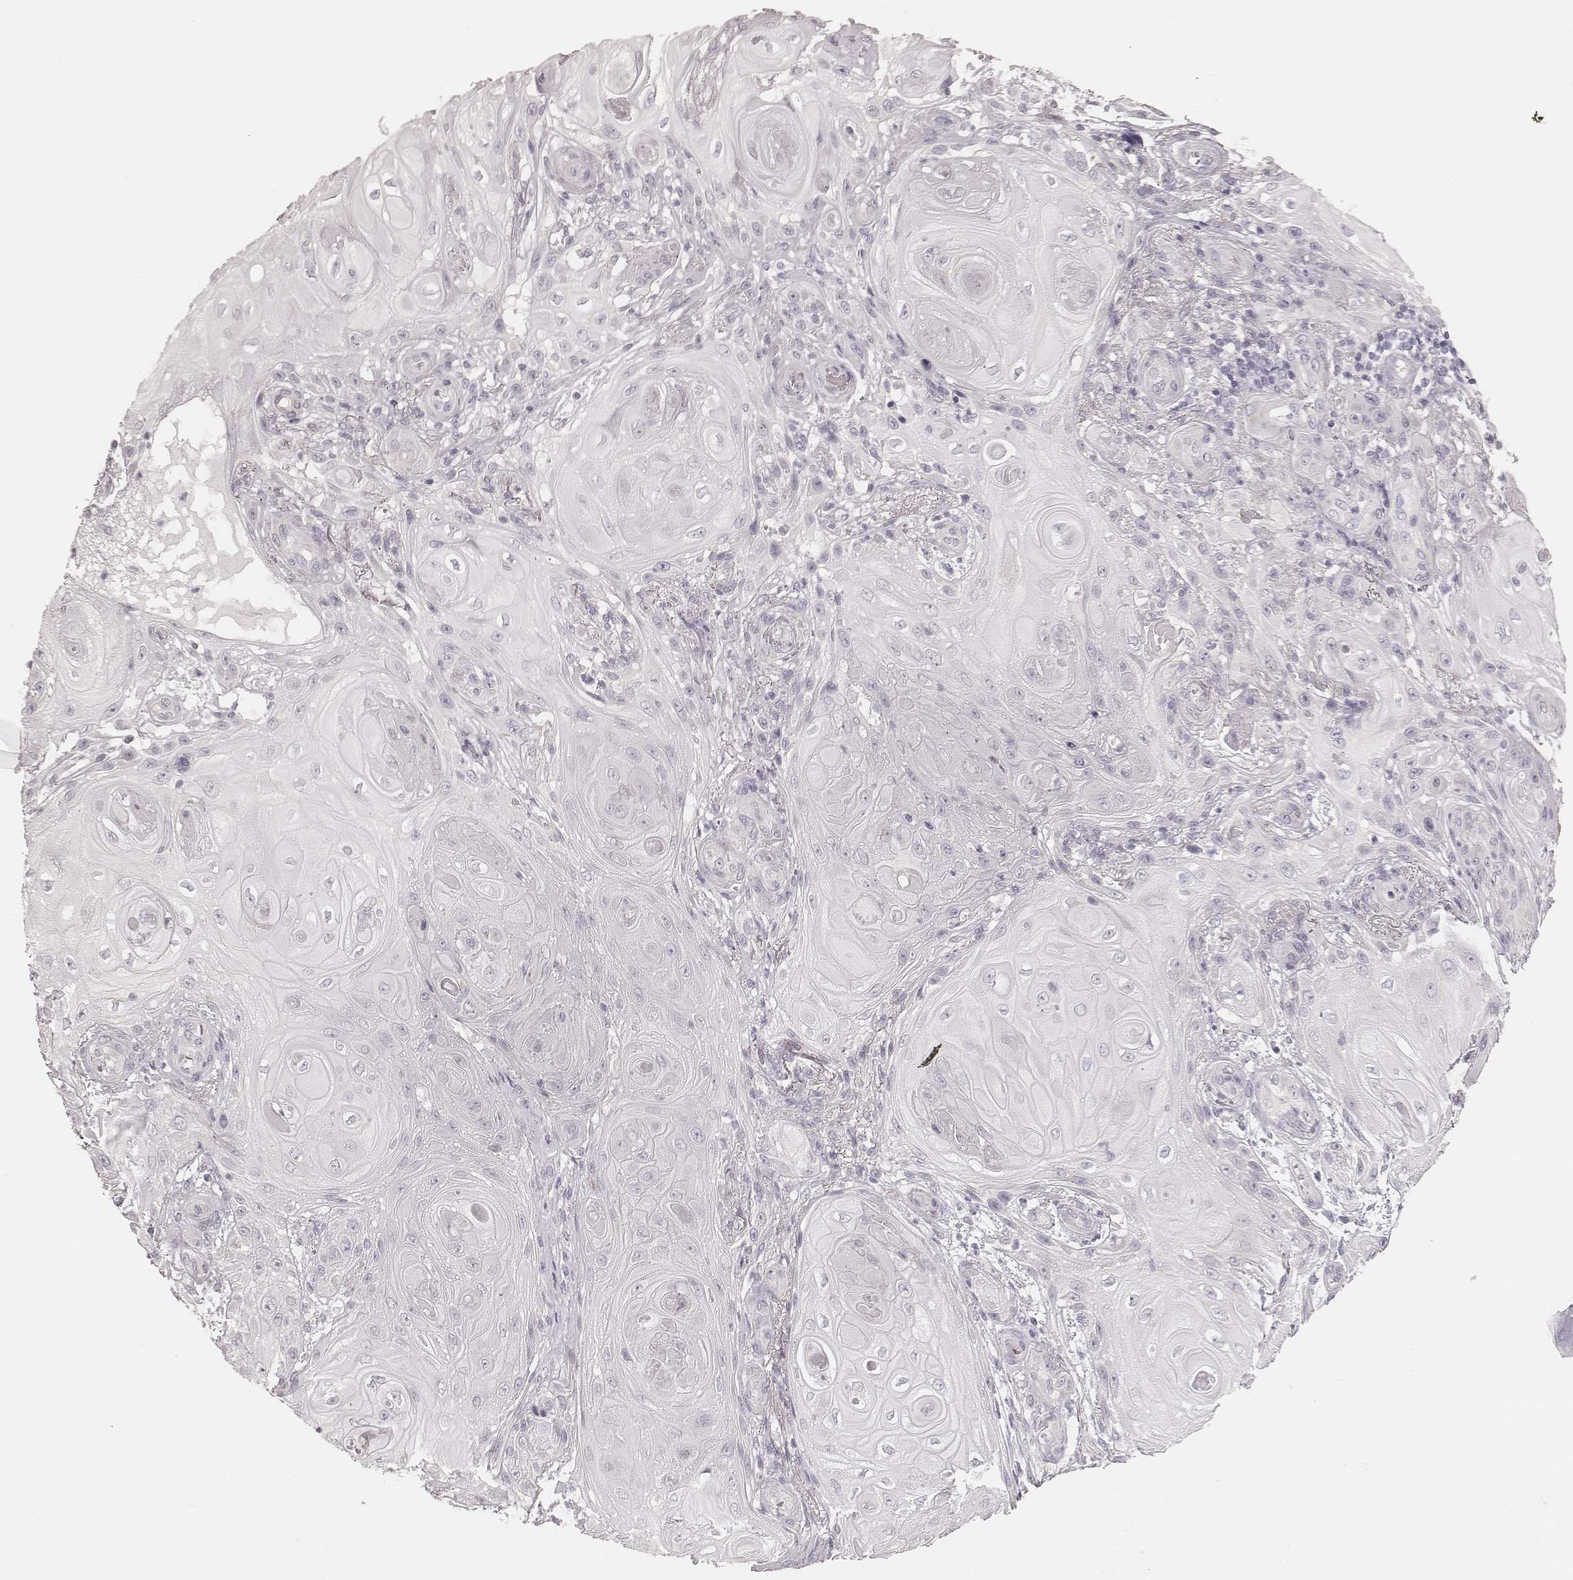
{"staining": {"intensity": "negative", "quantity": "none", "location": "none"}, "tissue": "skin cancer", "cell_type": "Tumor cells", "image_type": "cancer", "snomed": [{"axis": "morphology", "description": "Squamous cell carcinoma, NOS"}, {"axis": "topography", "description": "Skin"}], "caption": "This is a photomicrograph of immunohistochemistry staining of skin cancer, which shows no positivity in tumor cells. Brightfield microscopy of IHC stained with DAB (3,3'-diaminobenzidine) (brown) and hematoxylin (blue), captured at high magnification.", "gene": "HNF4G", "patient": {"sex": "male", "age": 62}}